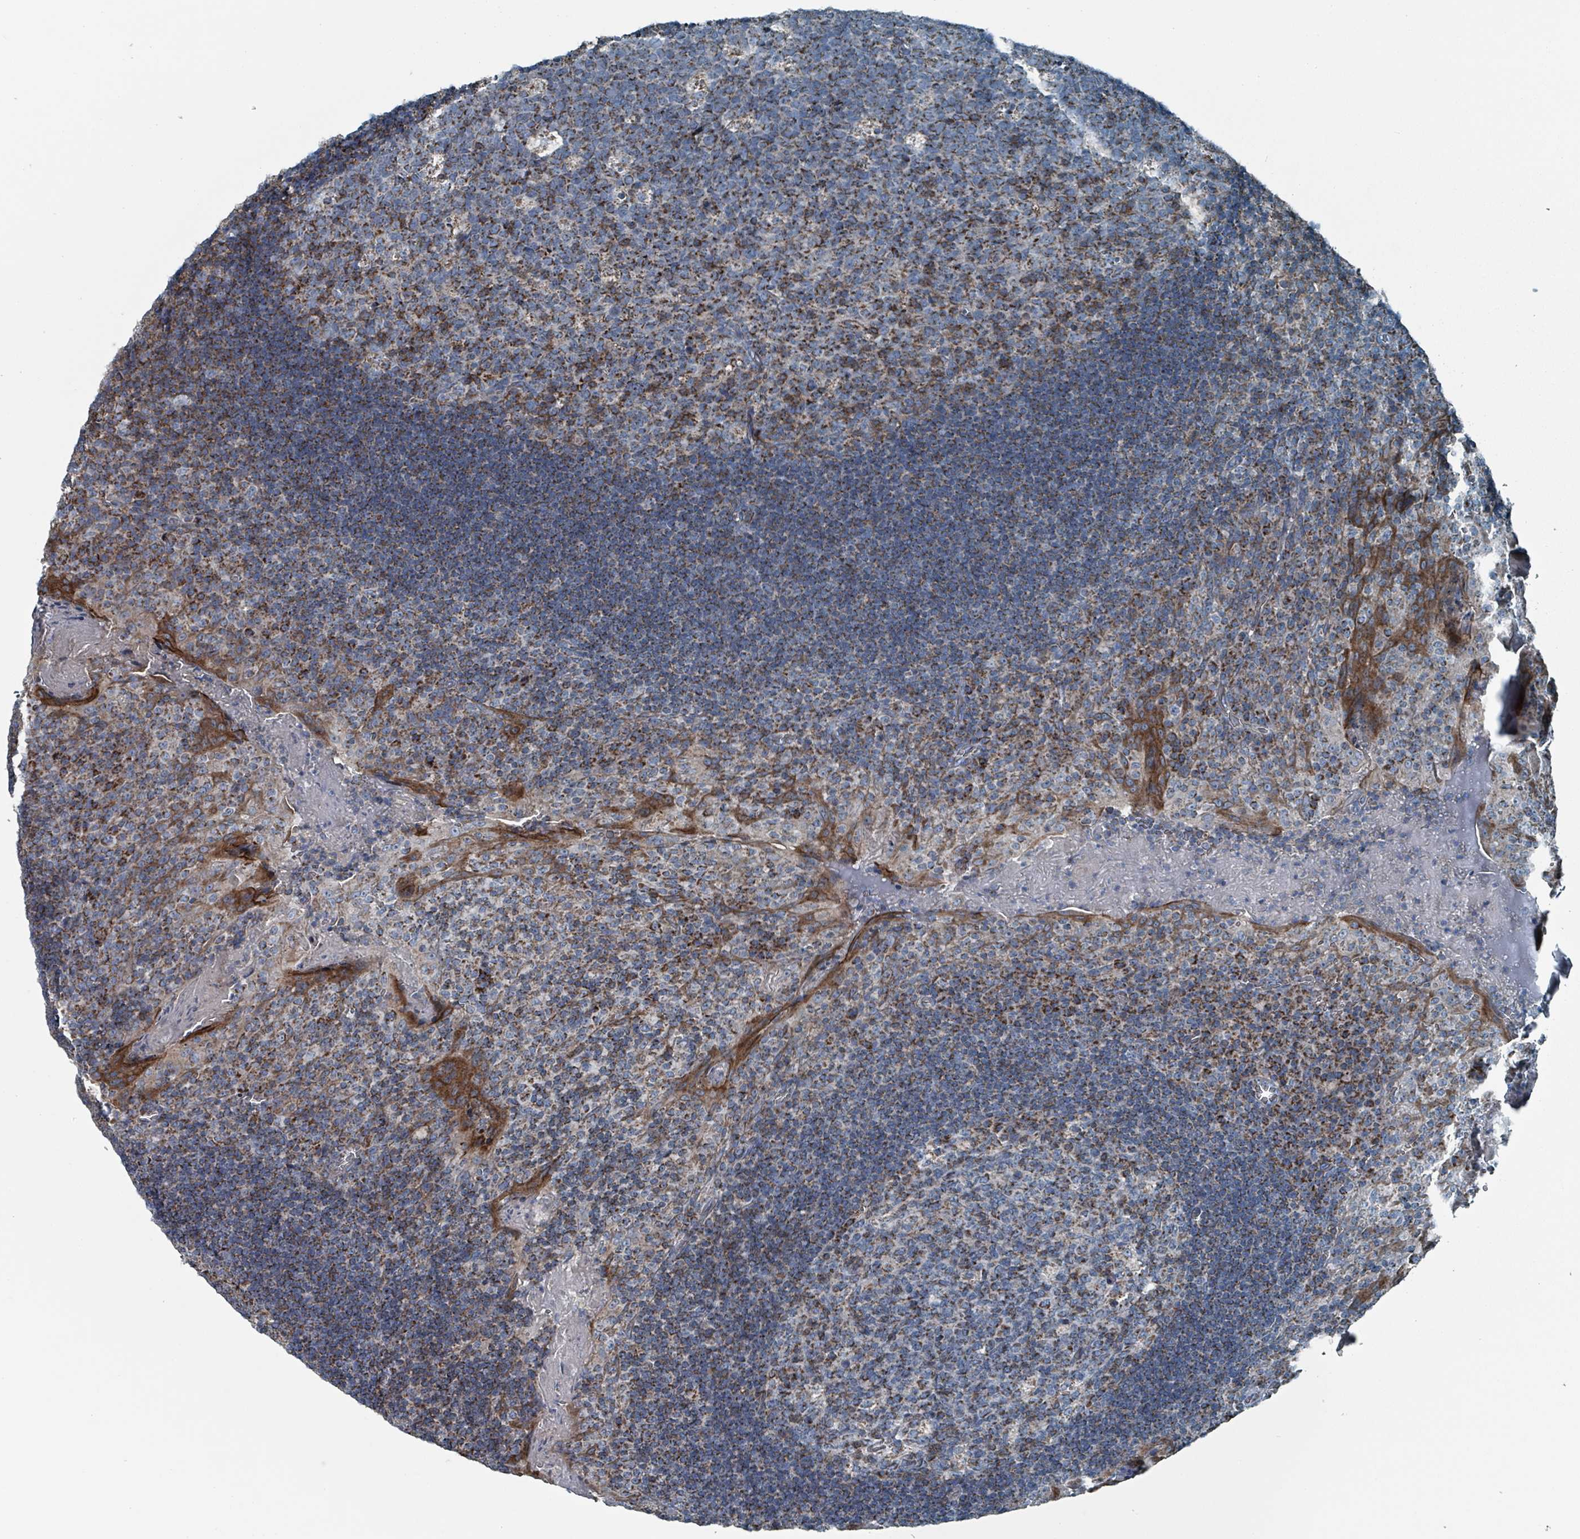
{"staining": {"intensity": "moderate", "quantity": "<25%", "location": "cytoplasmic/membranous"}, "tissue": "tonsil", "cell_type": "Germinal center cells", "image_type": "normal", "snomed": [{"axis": "morphology", "description": "Normal tissue, NOS"}, {"axis": "topography", "description": "Tonsil"}], "caption": "Immunohistochemical staining of benign tonsil demonstrates low levels of moderate cytoplasmic/membranous staining in about <25% of germinal center cells.", "gene": "ABHD18", "patient": {"sex": "male", "age": 17}}